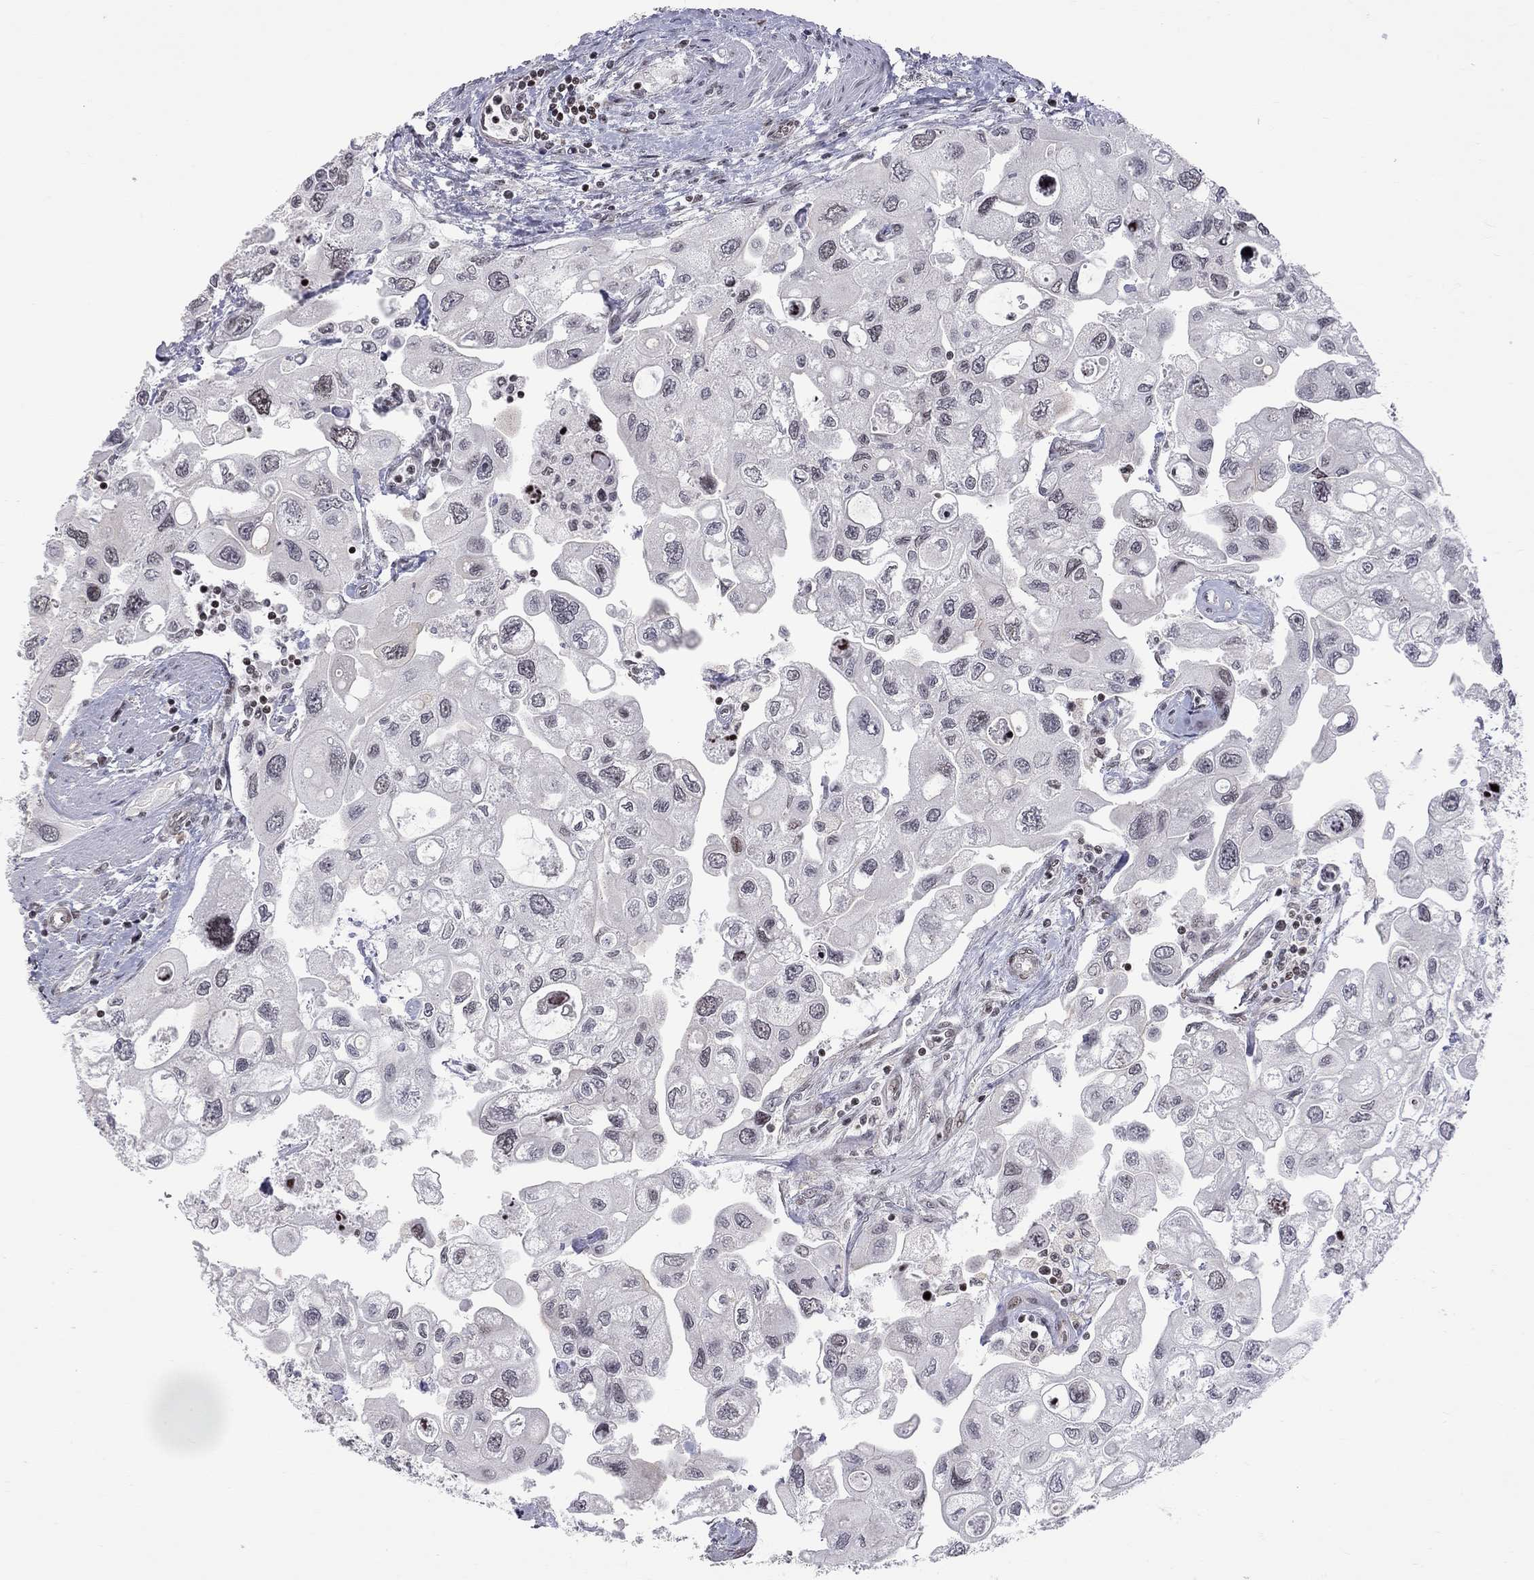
{"staining": {"intensity": "negative", "quantity": "none", "location": "none"}, "tissue": "urothelial cancer", "cell_type": "Tumor cells", "image_type": "cancer", "snomed": [{"axis": "morphology", "description": "Urothelial carcinoma, High grade"}, {"axis": "topography", "description": "Urinary bladder"}], "caption": "This image is of urothelial cancer stained with immunohistochemistry to label a protein in brown with the nuclei are counter-stained blue. There is no positivity in tumor cells.", "gene": "MTNR1B", "patient": {"sex": "male", "age": 59}}